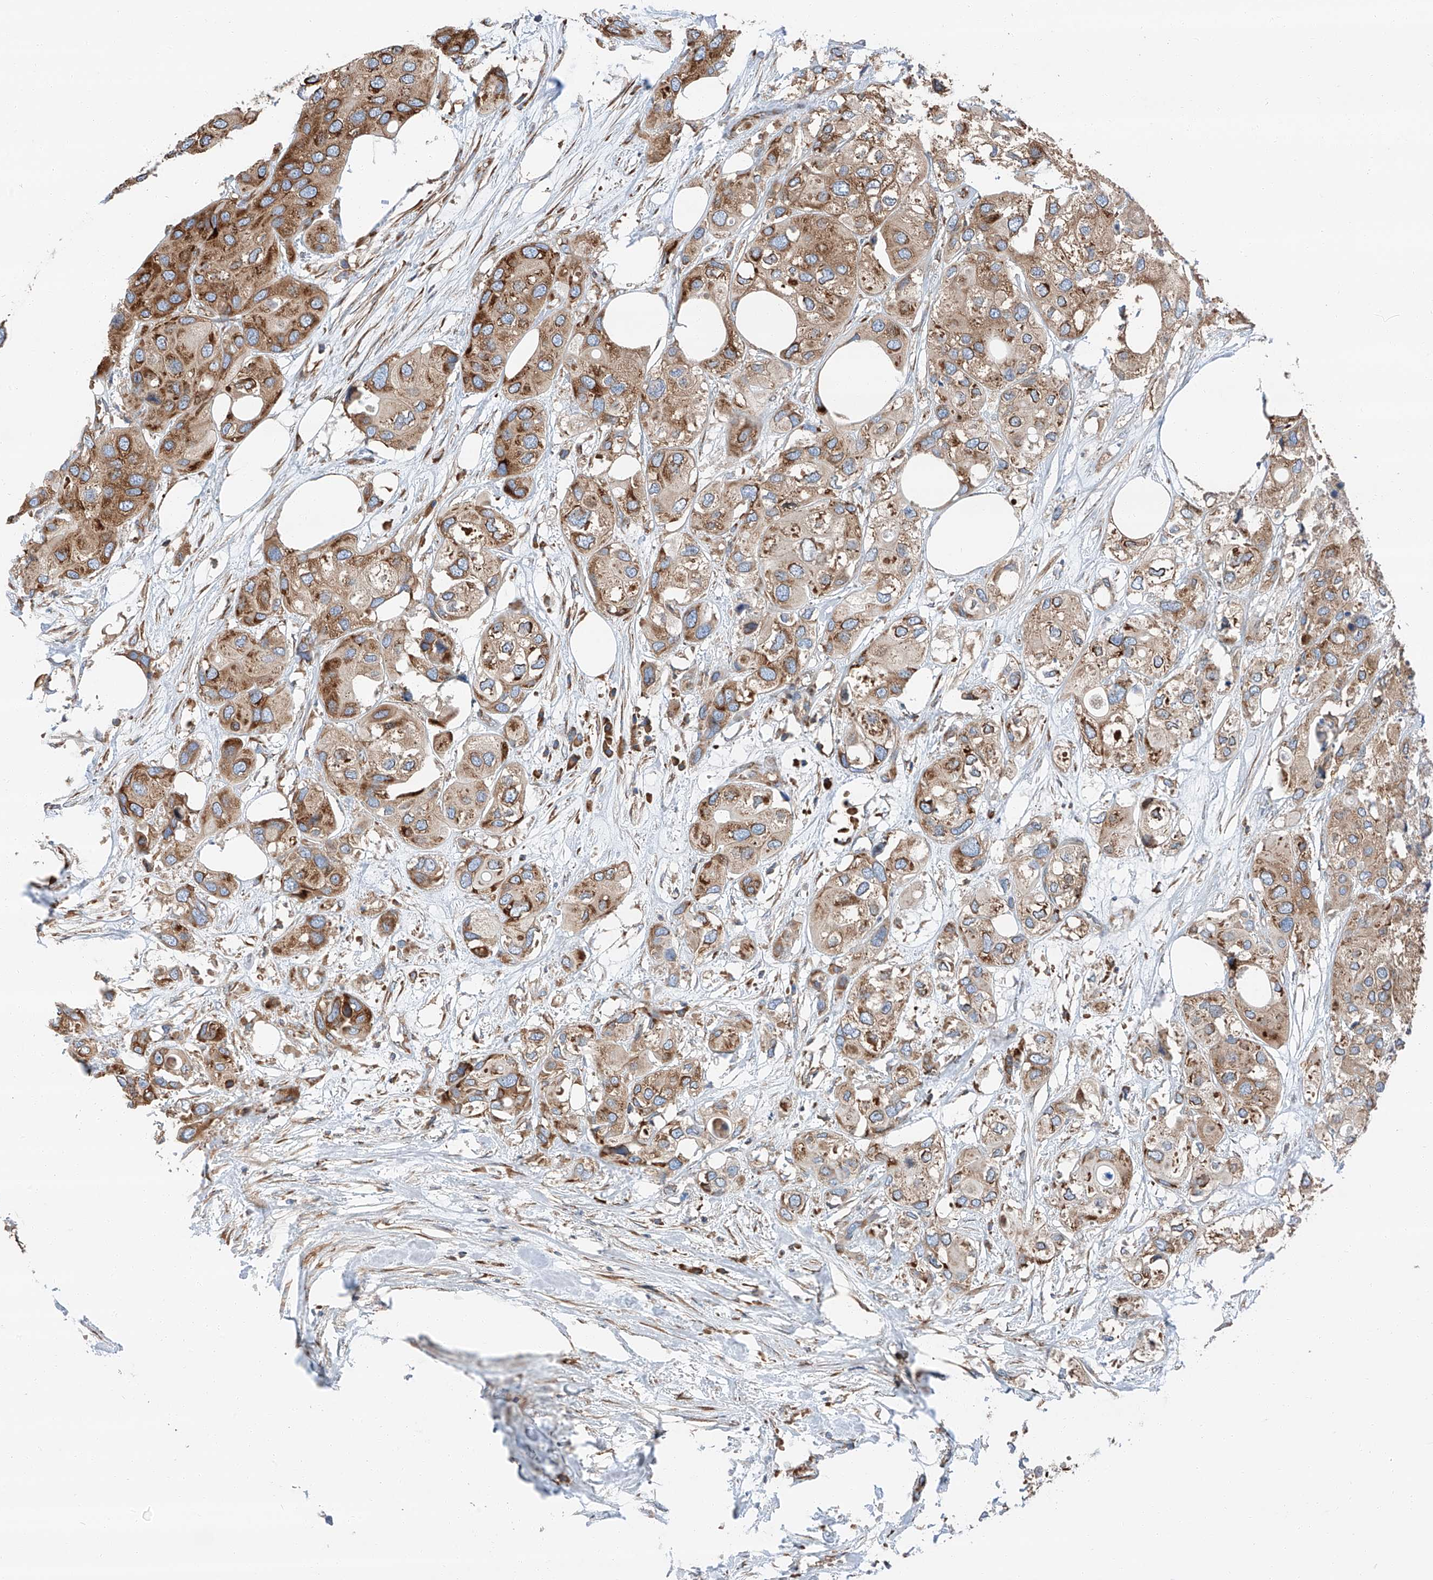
{"staining": {"intensity": "moderate", "quantity": "<25%", "location": "cytoplasmic/membranous"}, "tissue": "urothelial cancer", "cell_type": "Tumor cells", "image_type": "cancer", "snomed": [{"axis": "morphology", "description": "Urothelial carcinoma, High grade"}, {"axis": "topography", "description": "Urinary bladder"}], "caption": "The image shows a brown stain indicating the presence of a protein in the cytoplasmic/membranous of tumor cells in high-grade urothelial carcinoma.", "gene": "ZC3H15", "patient": {"sex": "male", "age": 64}}